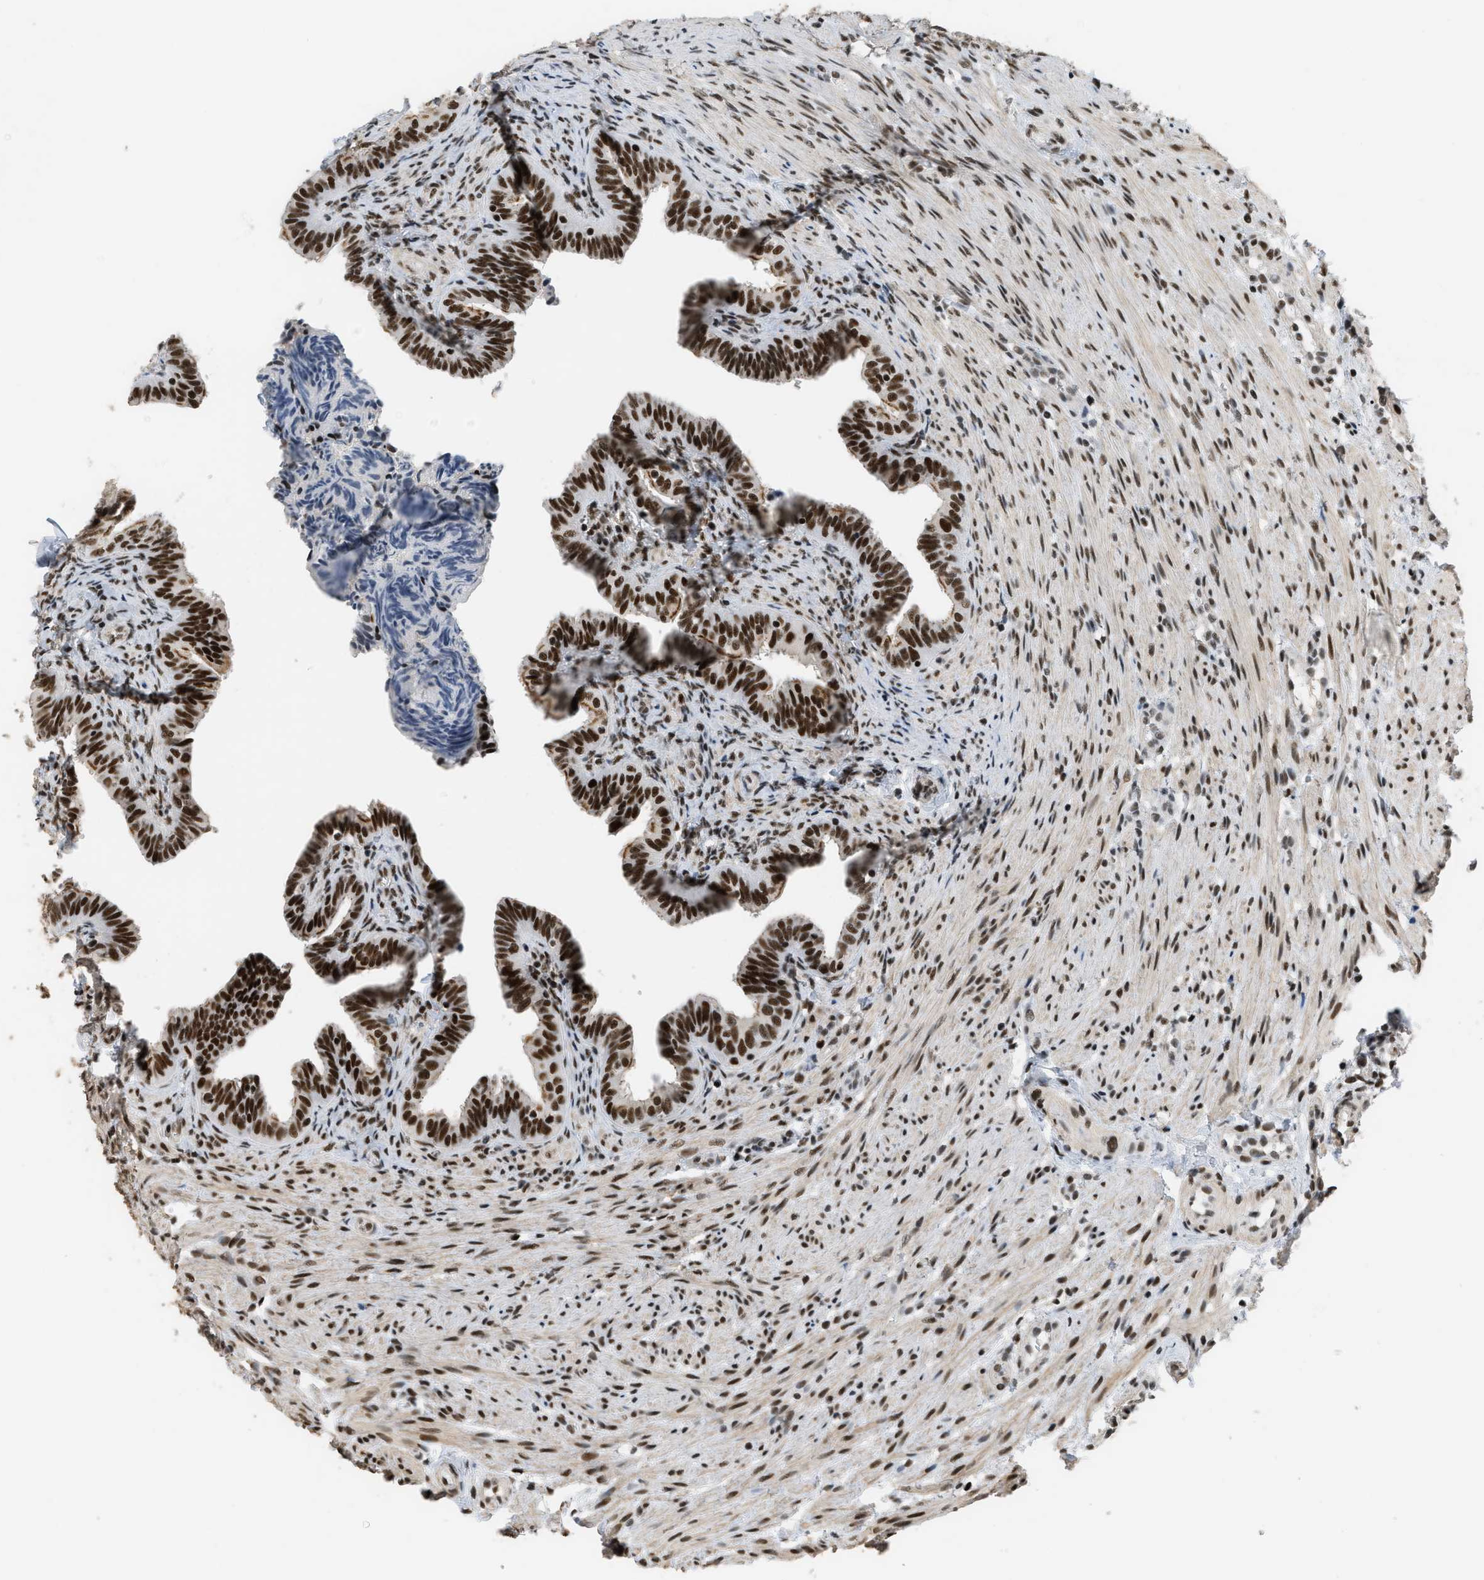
{"staining": {"intensity": "strong", "quantity": ">75%", "location": "nuclear"}, "tissue": "fallopian tube", "cell_type": "Glandular cells", "image_type": "normal", "snomed": [{"axis": "morphology", "description": "Normal tissue, NOS"}, {"axis": "topography", "description": "Fallopian tube"}, {"axis": "topography", "description": "Placenta"}], "caption": "Strong nuclear protein expression is appreciated in approximately >75% of glandular cells in fallopian tube. (brown staining indicates protein expression, while blue staining denotes nuclei).", "gene": "SMARCB1", "patient": {"sex": "female", "age": 34}}